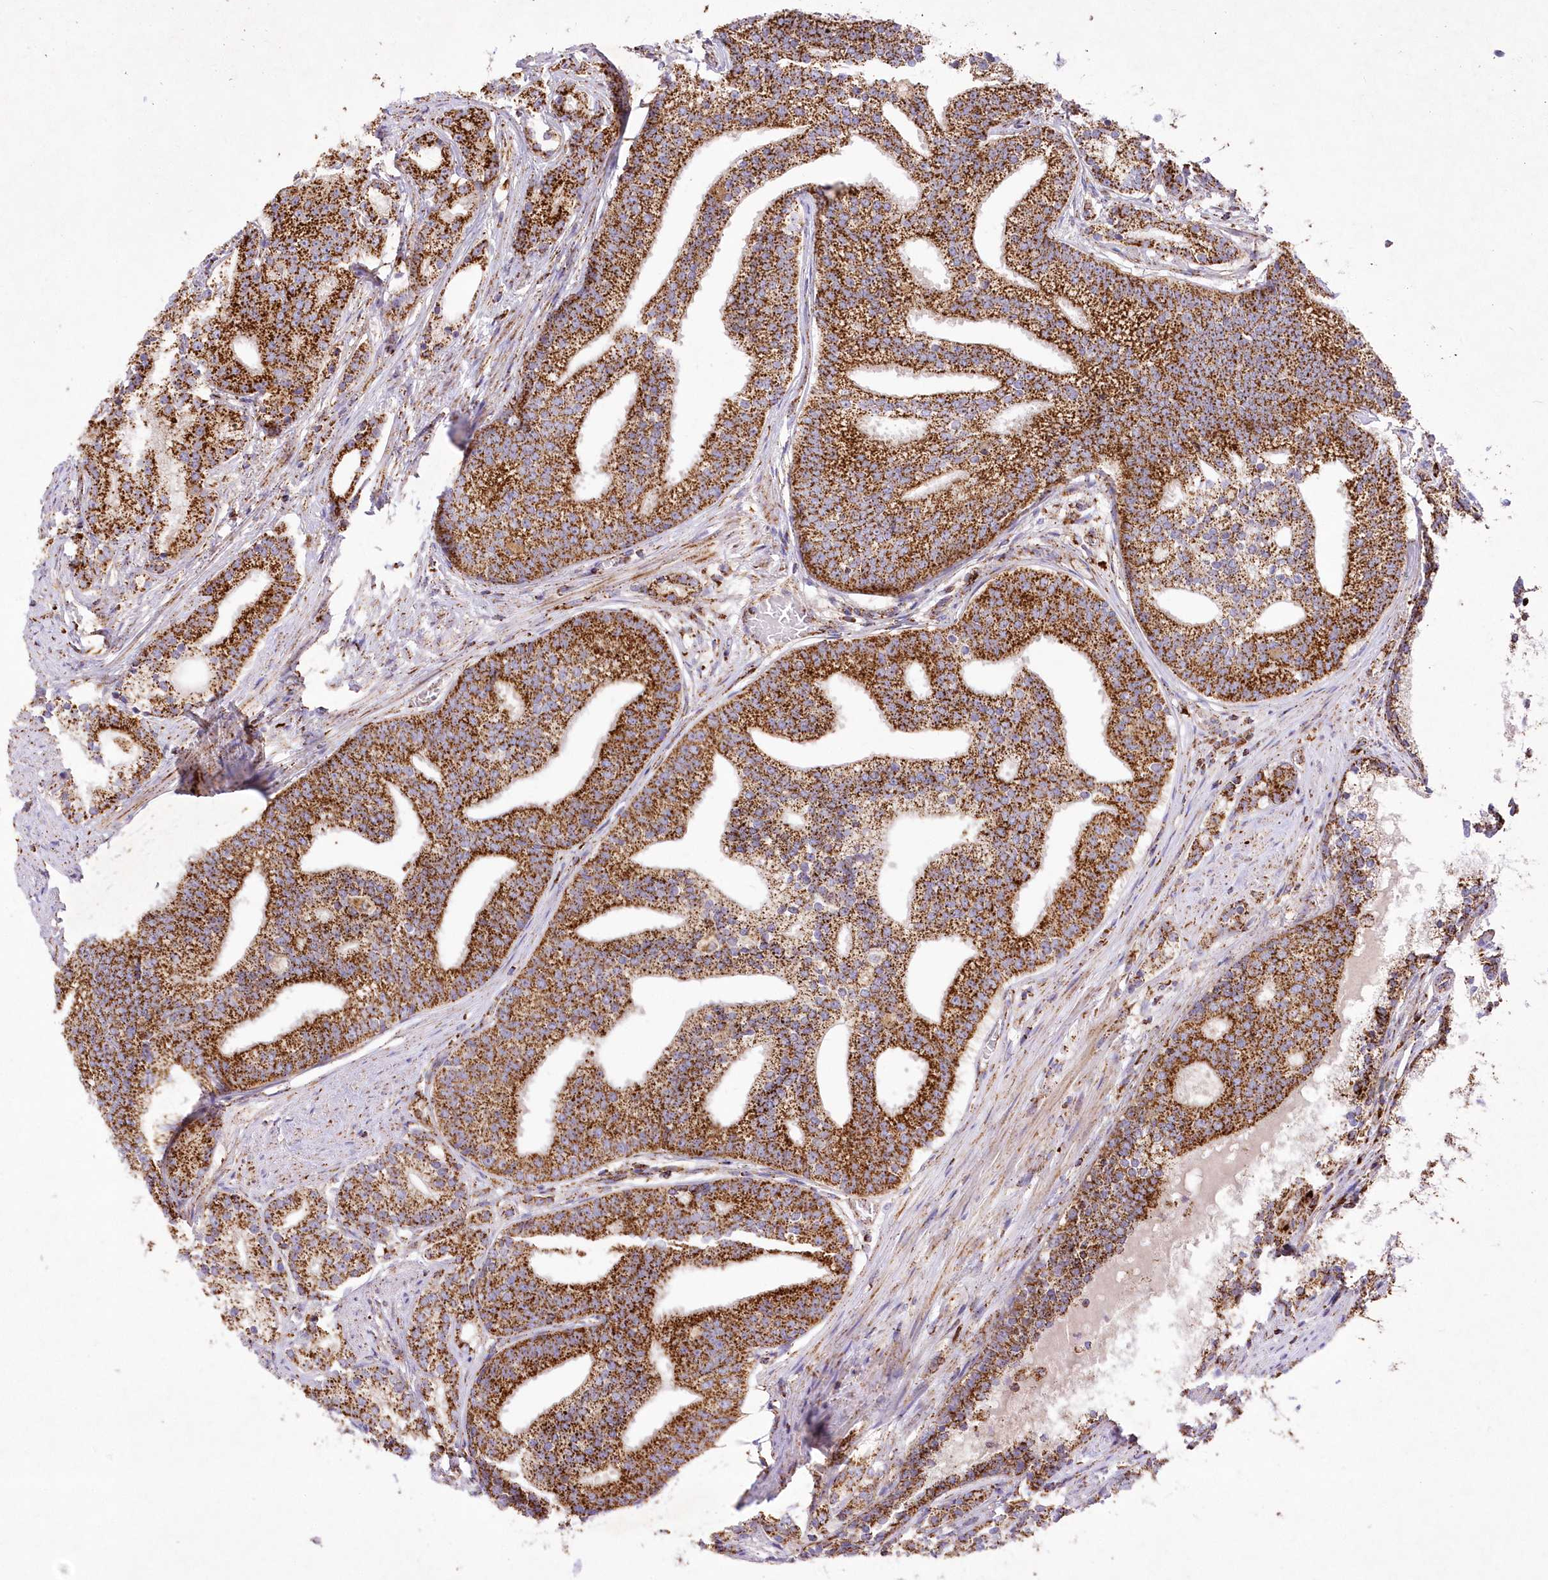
{"staining": {"intensity": "strong", "quantity": ">75%", "location": "nuclear"}, "tissue": "prostate cancer", "cell_type": "Tumor cells", "image_type": "cancer", "snomed": [{"axis": "morphology", "description": "Adenocarcinoma, Low grade"}, {"axis": "topography", "description": "Prostate"}], "caption": "DAB (3,3'-diaminobenzidine) immunohistochemical staining of prostate cancer (low-grade adenocarcinoma) exhibits strong nuclear protein expression in approximately >75% of tumor cells.", "gene": "ASNSD1", "patient": {"sex": "male", "age": 71}}